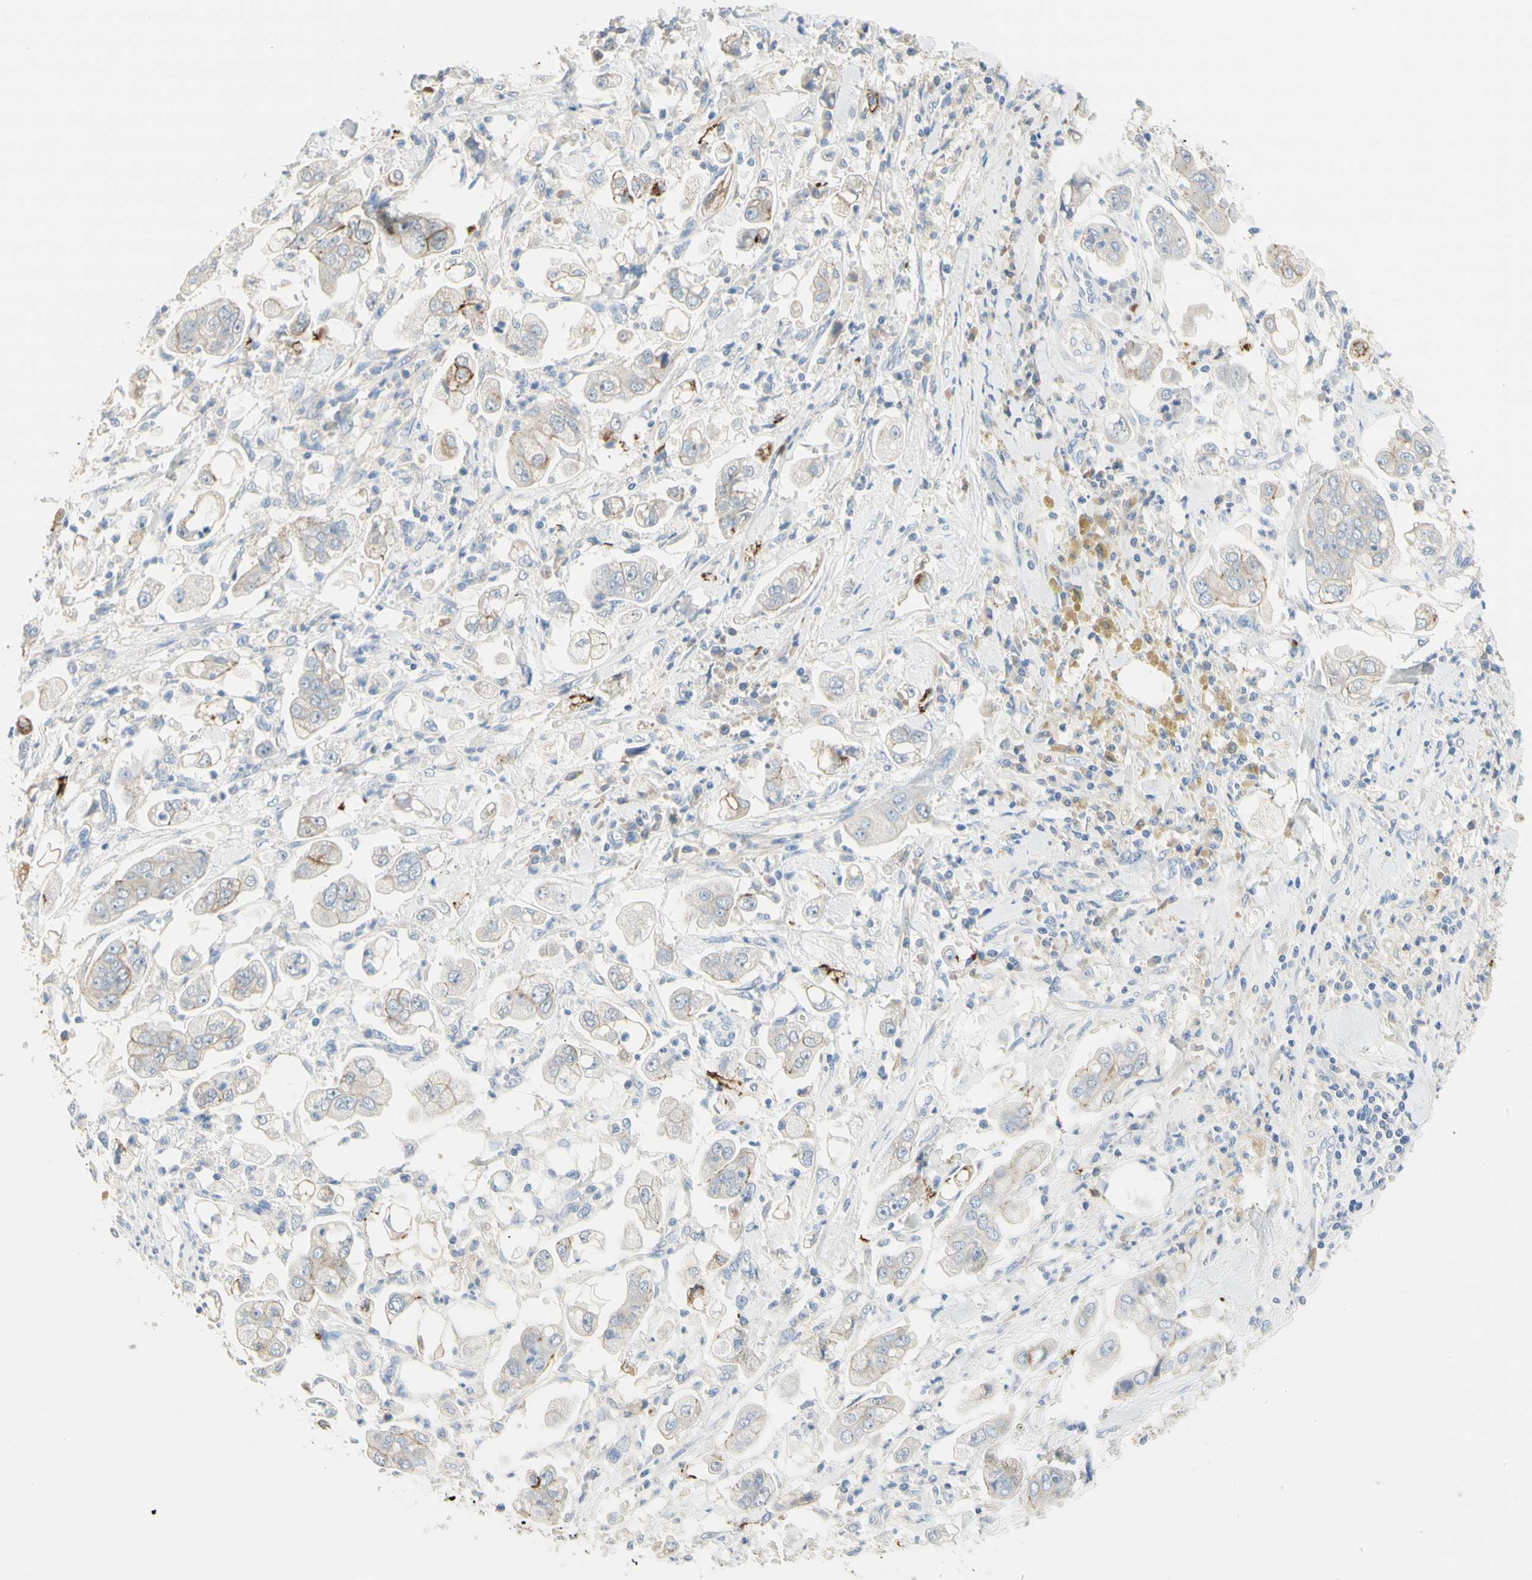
{"staining": {"intensity": "moderate", "quantity": "<25%", "location": "cytoplasmic/membranous"}, "tissue": "stomach cancer", "cell_type": "Tumor cells", "image_type": "cancer", "snomed": [{"axis": "morphology", "description": "Adenocarcinoma, NOS"}, {"axis": "topography", "description": "Stomach"}], "caption": "Adenocarcinoma (stomach) tissue reveals moderate cytoplasmic/membranous expression in about <25% of tumor cells", "gene": "NECTIN4", "patient": {"sex": "male", "age": 62}}